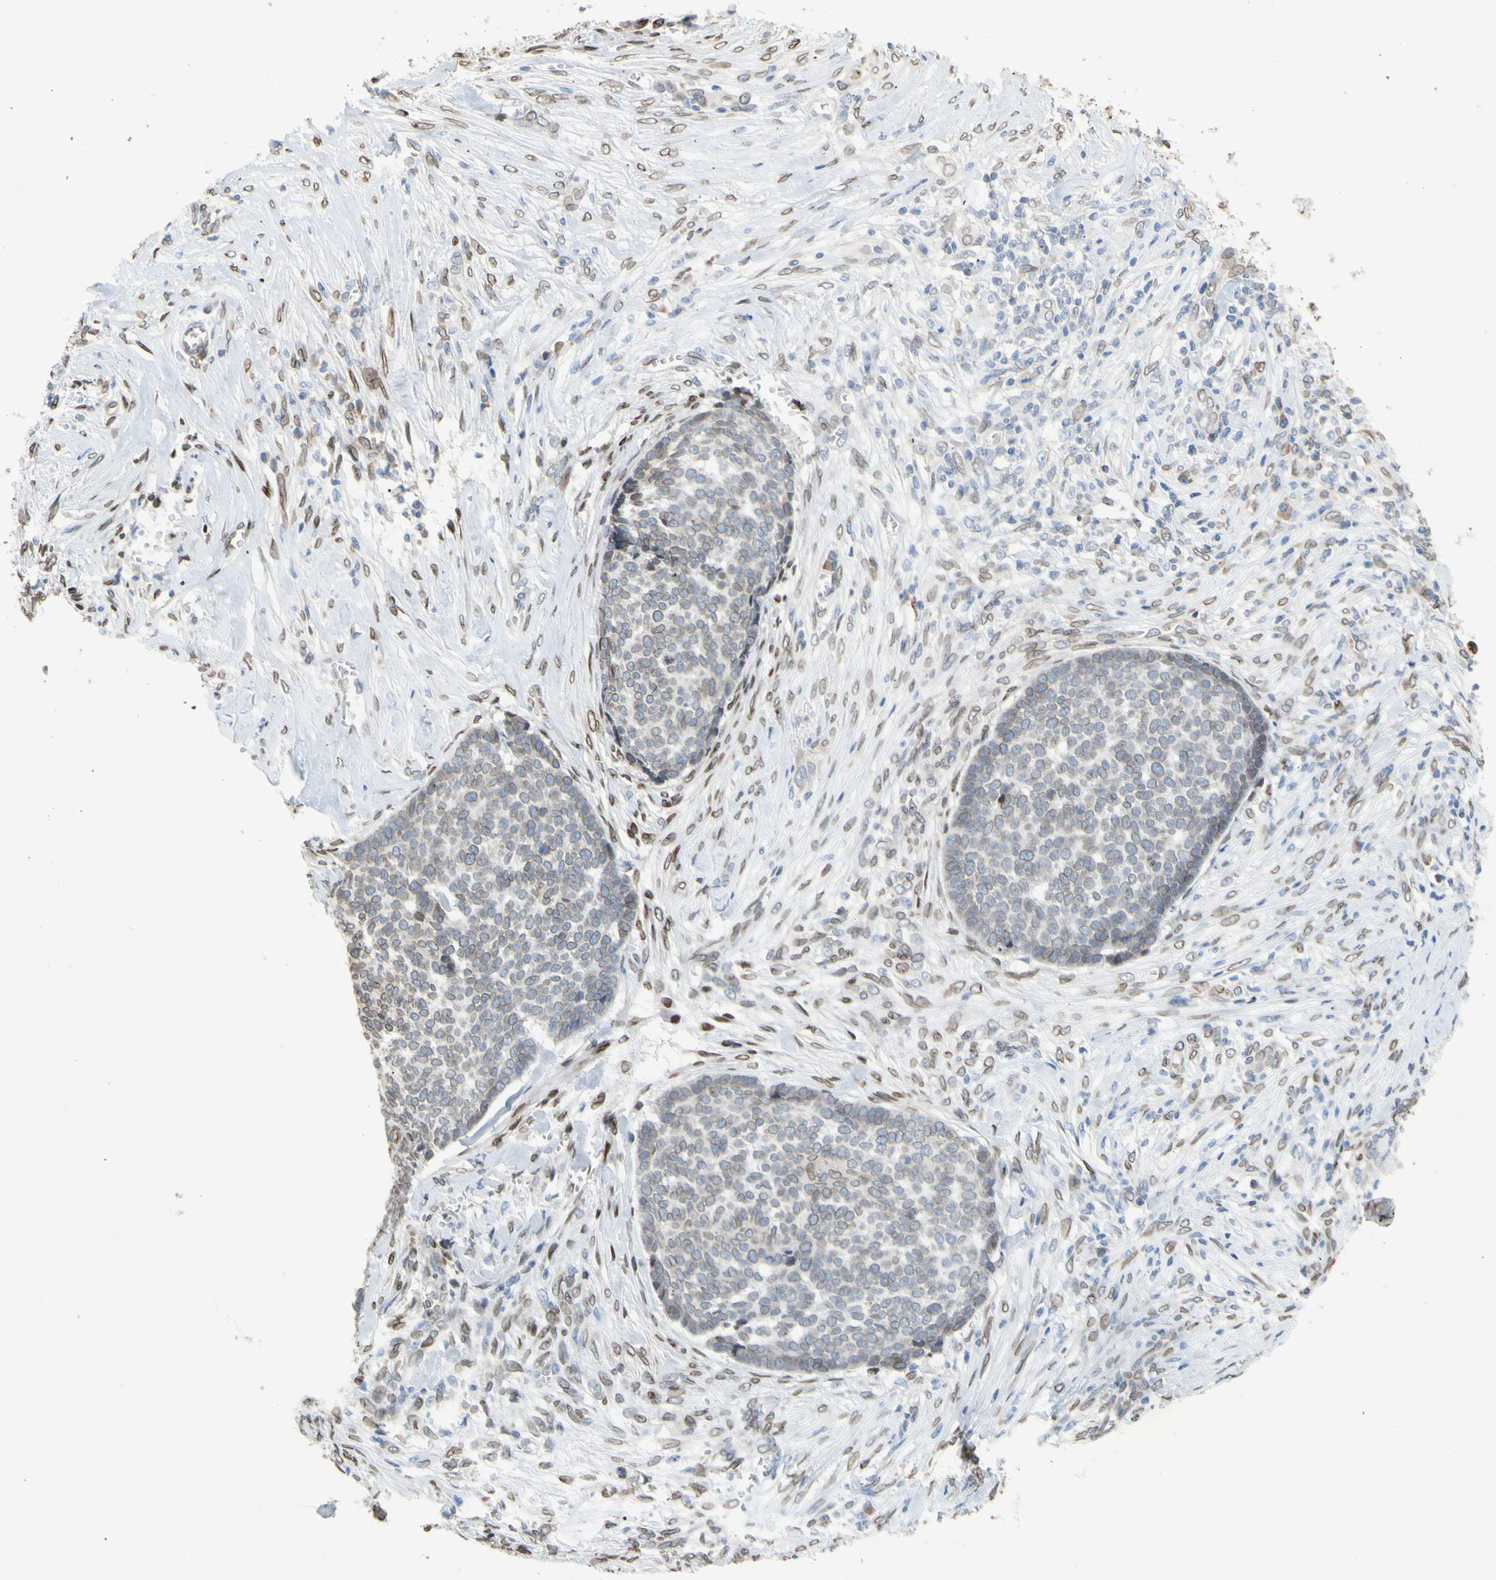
{"staining": {"intensity": "weak", "quantity": "25%-75%", "location": "cytoplasmic/membranous,nuclear"}, "tissue": "skin cancer", "cell_type": "Tumor cells", "image_type": "cancer", "snomed": [{"axis": "morphology", "description": "Basal cell carcinoma"}, {"axis": "topography", "description": "Skin"}], "caption": "This micrograph displays IHC staining of skin basal cell carcinoma, with low weak cytoplasmic/membranous and nuclear staining in about 25%-75% of tumor cells.", "gene": "SUN1", "patient": {"sex": "male", "age": 84}}